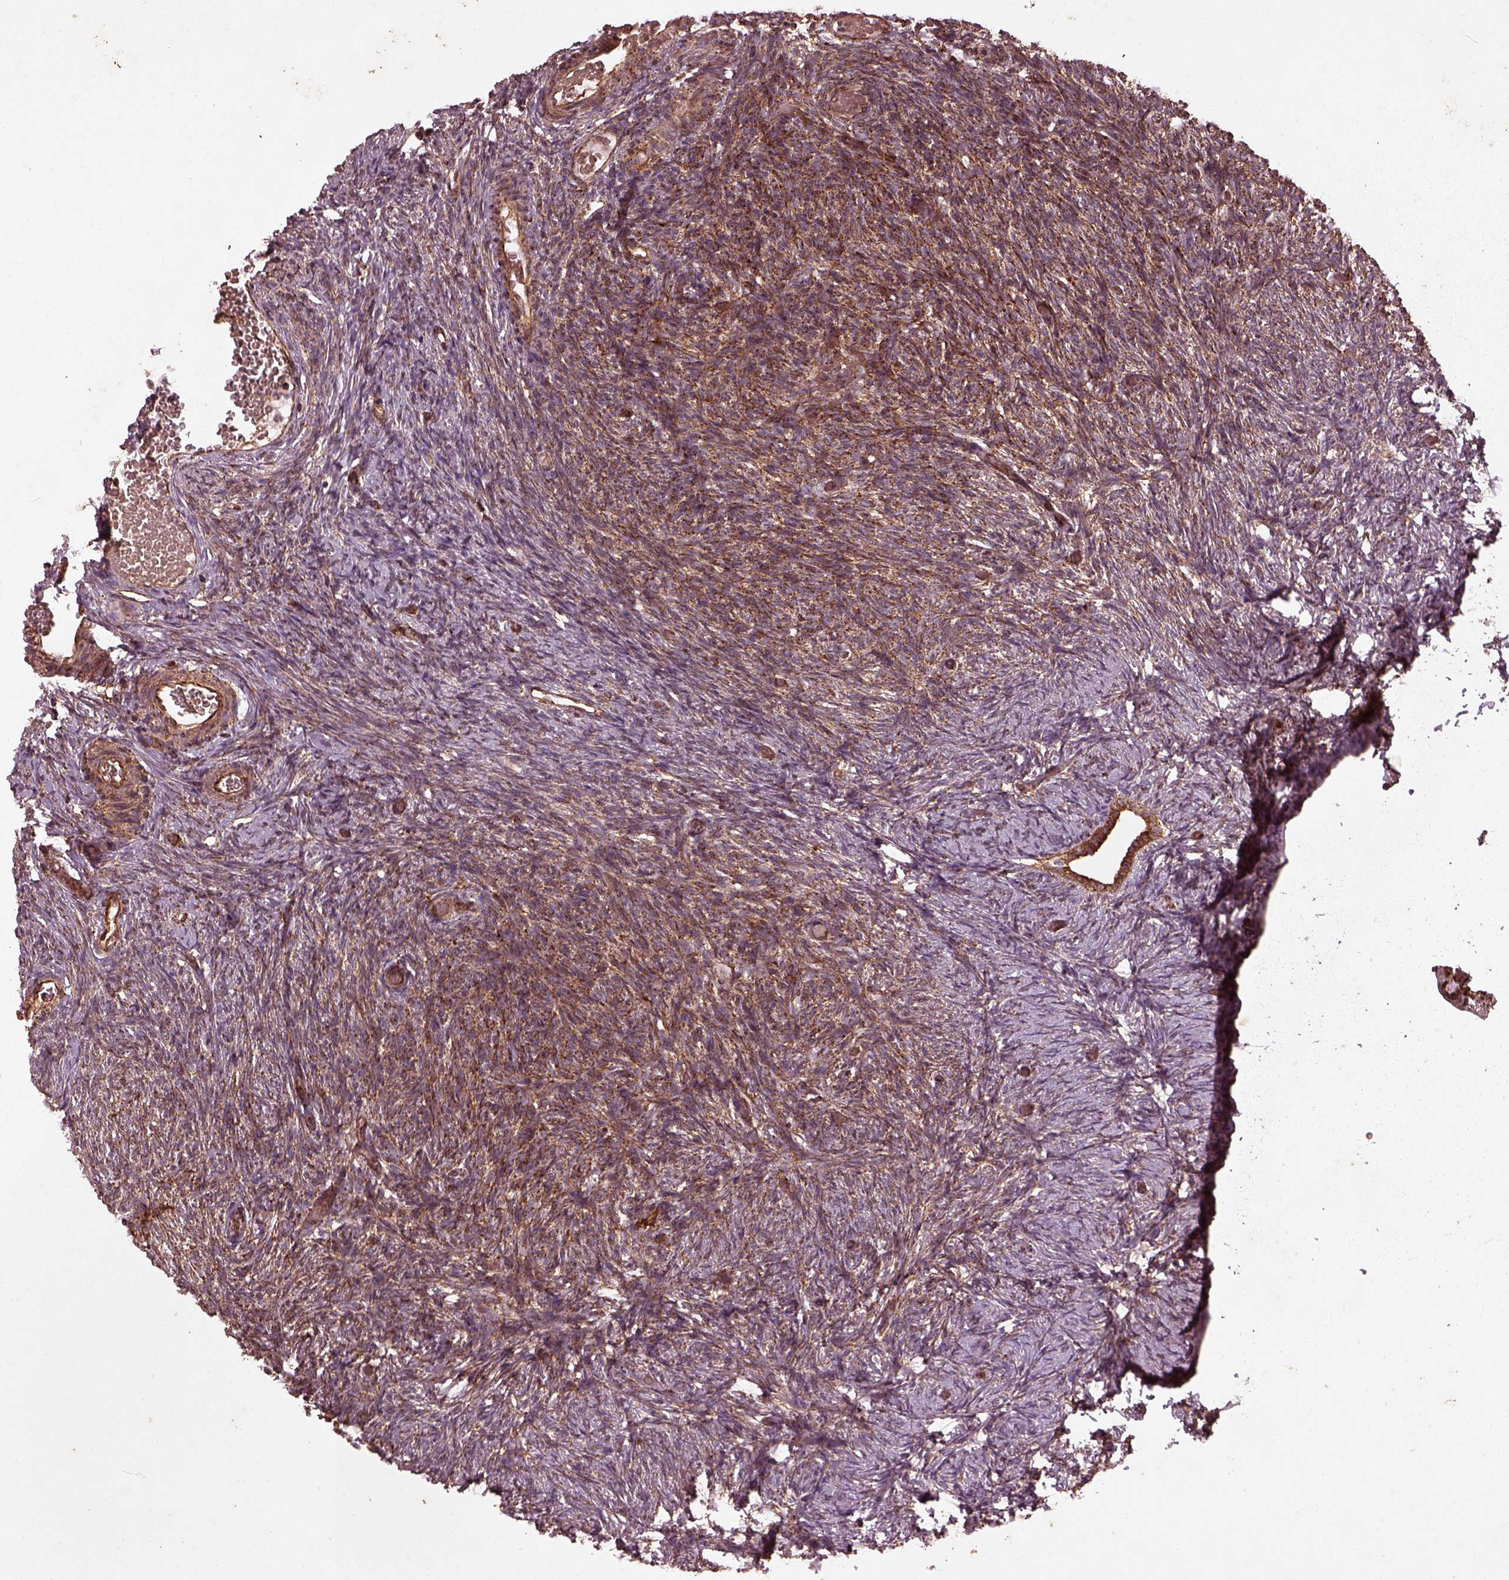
{"staining": {"intensity": "strong", "quantity": ">75%", "location": "cytoplasmic/membranous"}, "tissue": "ovary", "cell_type": "Follicle cells", "image_type": "normal", "snomed": [{"axis": "morphology", "description": "Normal tissue, NOS"}, {"axis": "topography", "description": "Ovary"}], "caption": "A high amount of strong cytoplasmic/membranous positivity is identified in approximately >75% of follicle cells in benign ovary.", "gene": "ENSG00000285130", "patient": {"sex": "female", "age": 39}}